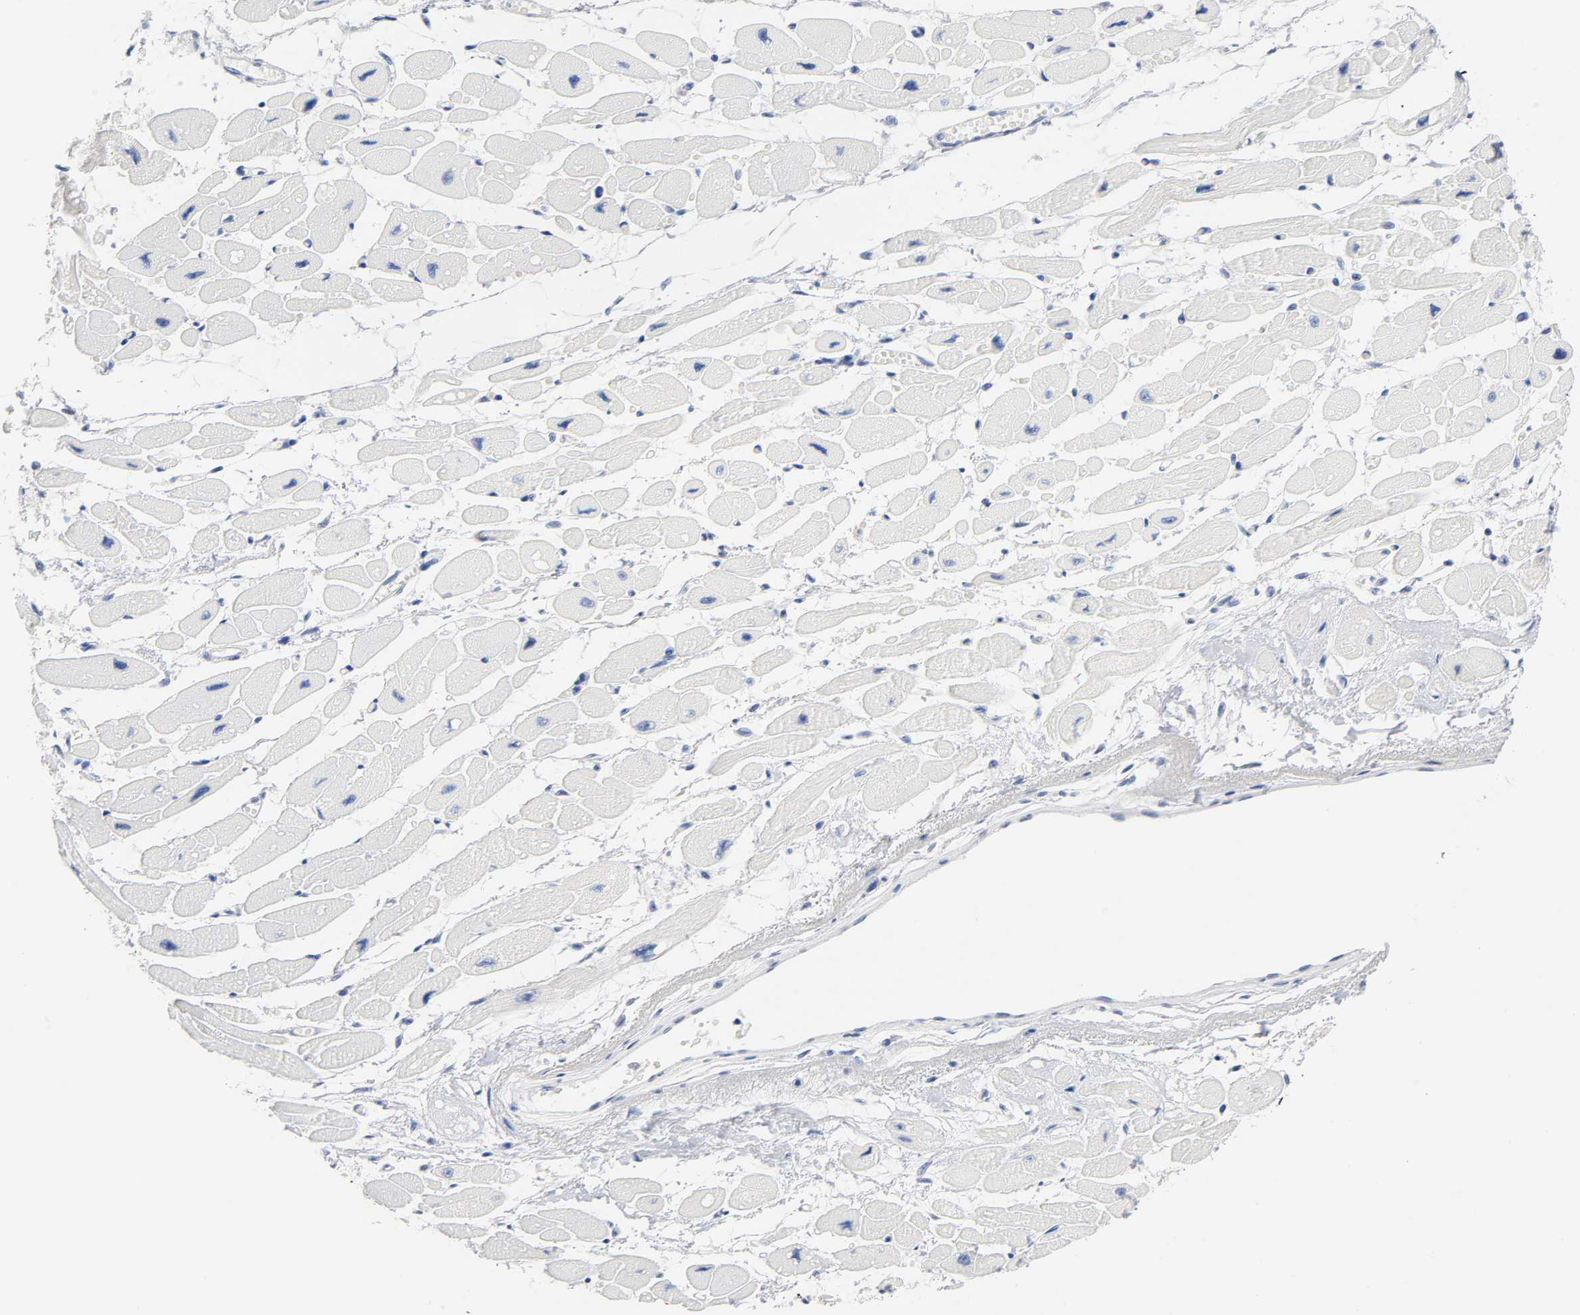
{"staining": {"intensity": "negative", "quantity": "none", "location": "none"}, "tissue": "heart muscle", "cell_type": "Cardiomyocytes", "image_type": "normal", "snomed": [{"axis": "morphology", "description": "Normal tissue, NOS"}, {"axis": "topography", "description": "Heart"}], "caption": "DAB immunohistochemical staining of normal human heart muscle reveals no significant positivity in cardiomyocytes.", "gene": "MALT1", "patient": {"sex": "female", "age": 54}}